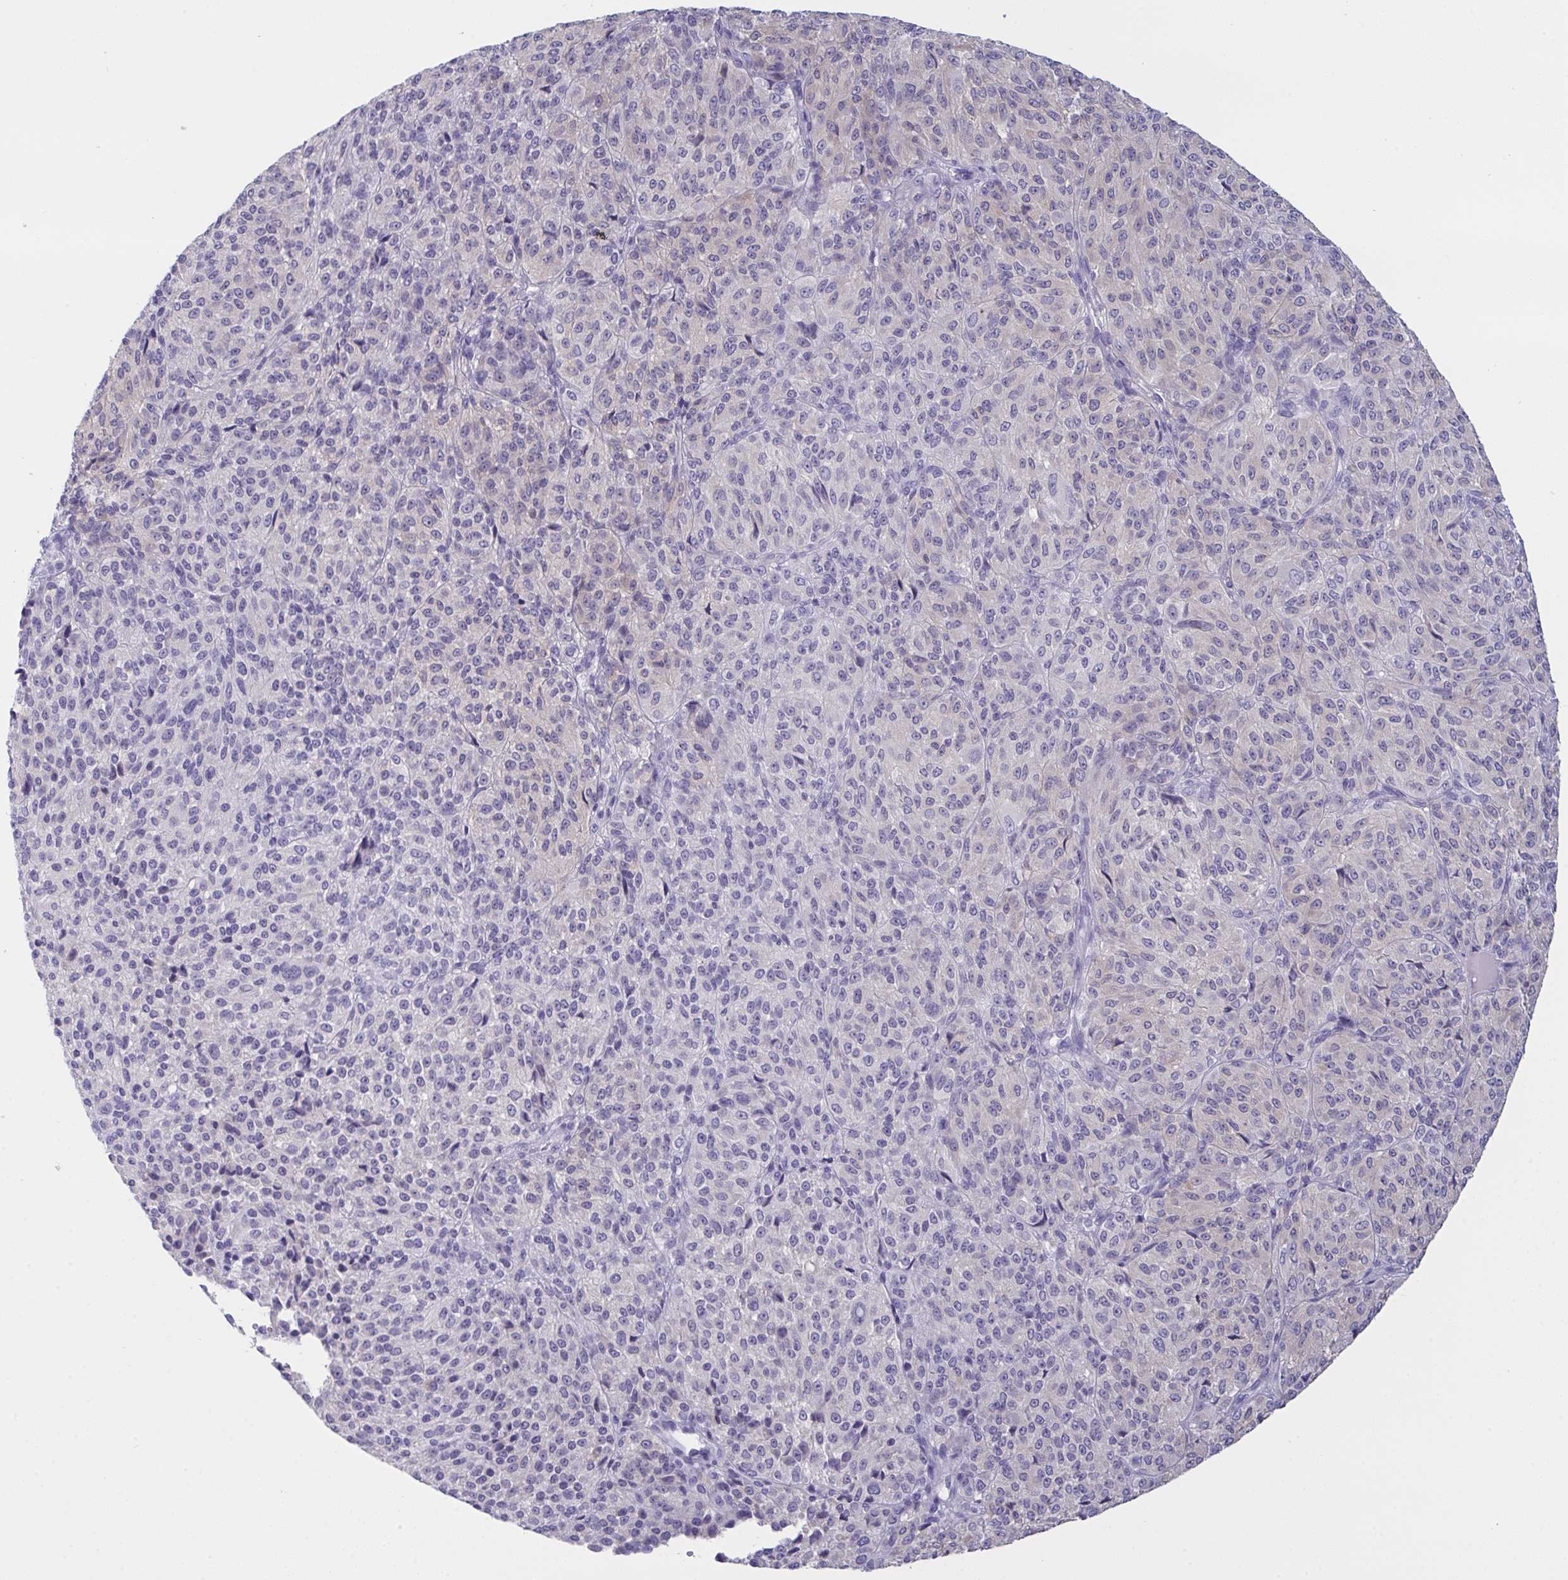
{"staining": {"intensity": "negative", "quantity": "none", "location": "none"}, "tissue": "melanoma", "cell_type": "Tumor cells", "image_type": "cancer", "snomed": [{"axis": "morphology", "description": "Malignant melanoma, Metastatic site"}, {"axis": "topography", "description": "Brain"}], "caption": "IHC of human melanoma demonstrates no positivity in tumor cells. (Brightfield microscopy of DAB immunohistochemistry (IHC) at high magnification).", "gene": "TENT5D", "patient": {"sex": "female", "age": 56}}